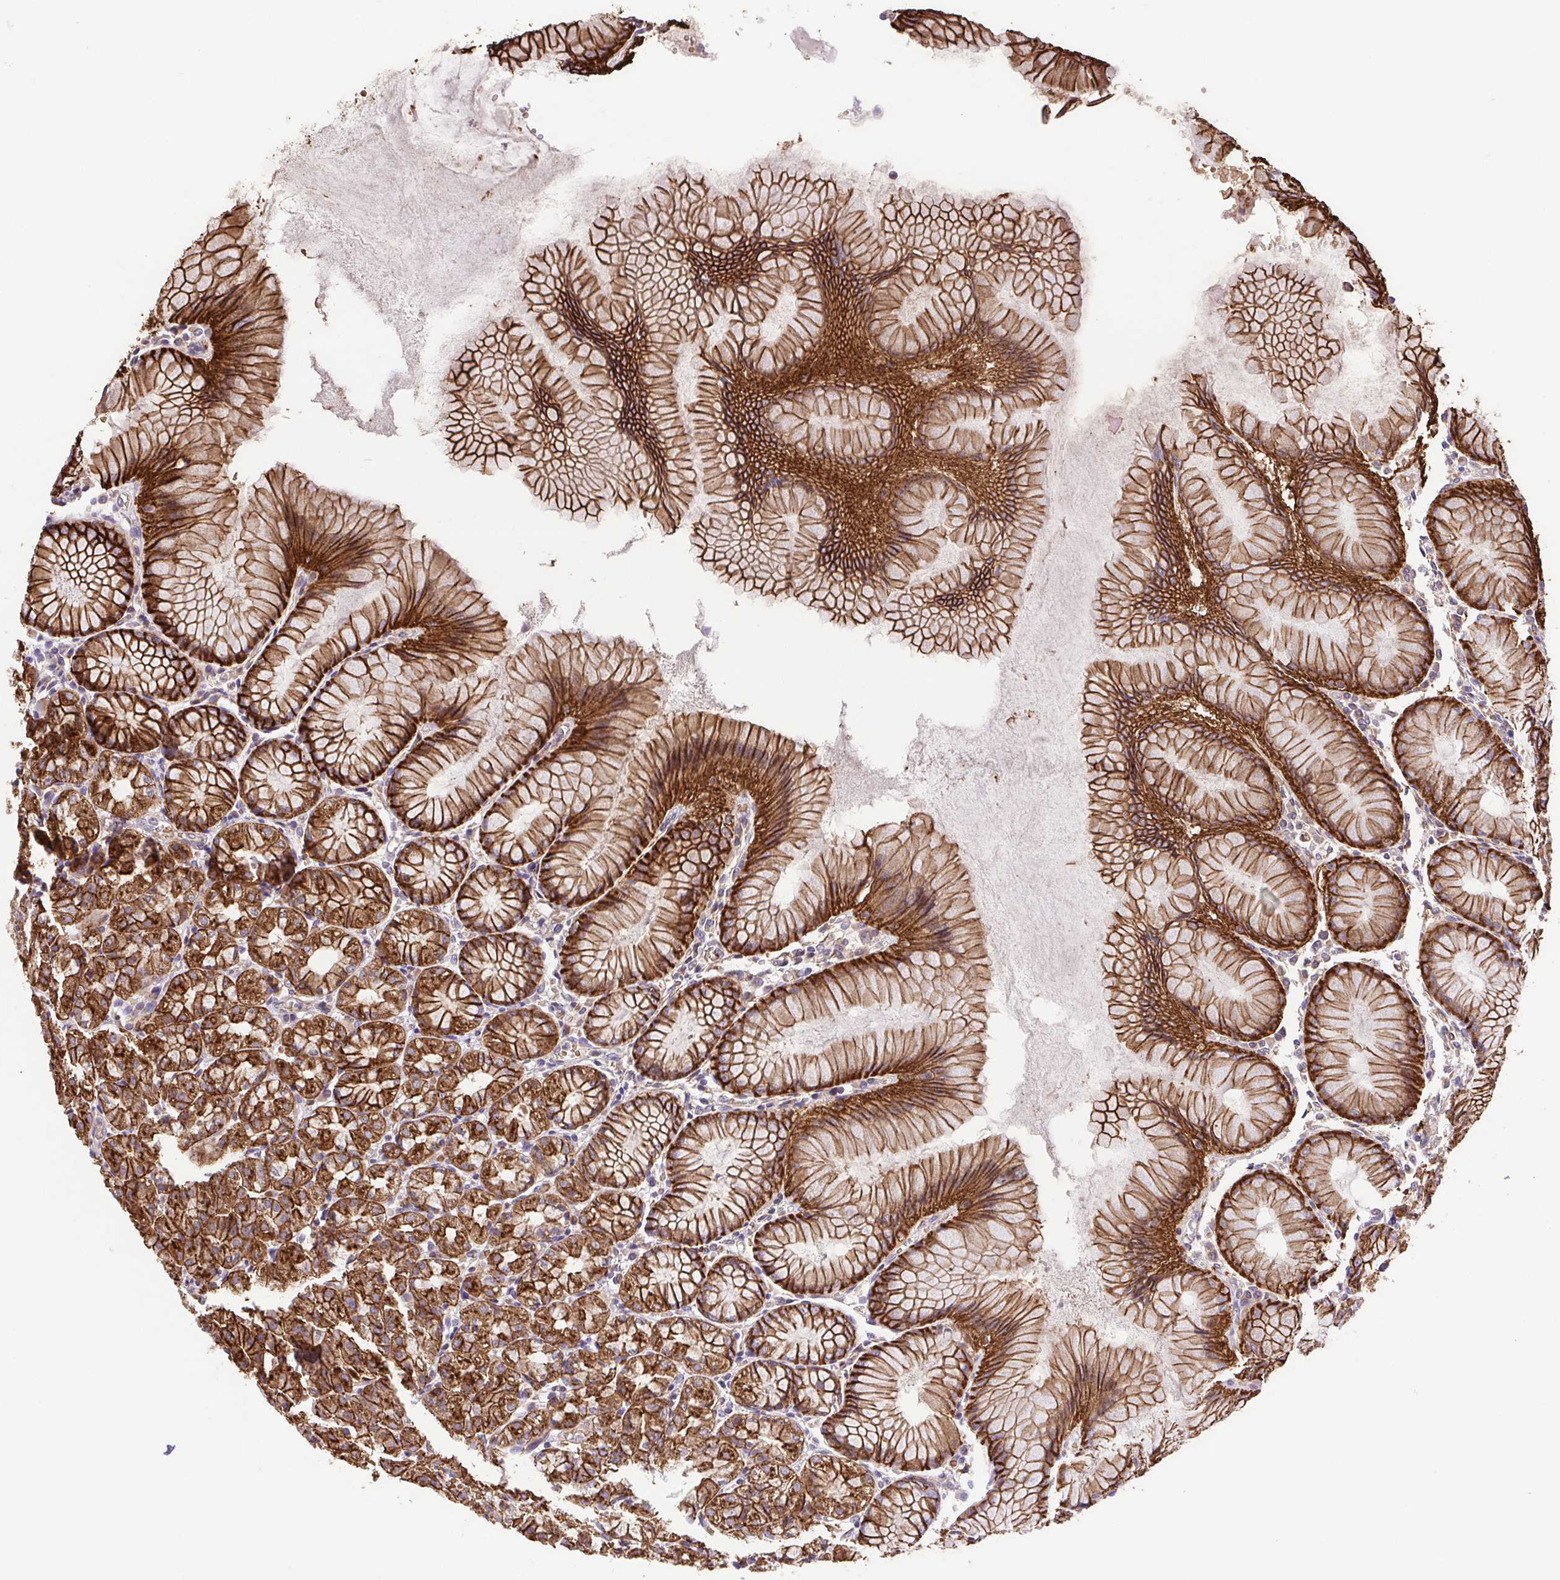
{"staining": {"intensity": "strong", "quantity": ">75%", "location": "cytoplasmic/membranous"}, "tissue": "stomach", "cell_type": "Glandular cells", "image_type": "normal", "snomed": [{"axis": "morphology", "description": "Normal tissue, NOS"}, {"axis": "topography", "description": "Stomach"}], "caption": "A high amount of strong cytoplasmic/membranous expression is identified in approximately >75% of glandular cells in normal stomach. The staining is performed using DAB (3,3'-diaminobenzidine) brown chromogen to label protein expression. The nuclei are counter-stained blue using hematoxylin.", "gene": "IDE", "patient": {"sex": "female", "age": 57}}